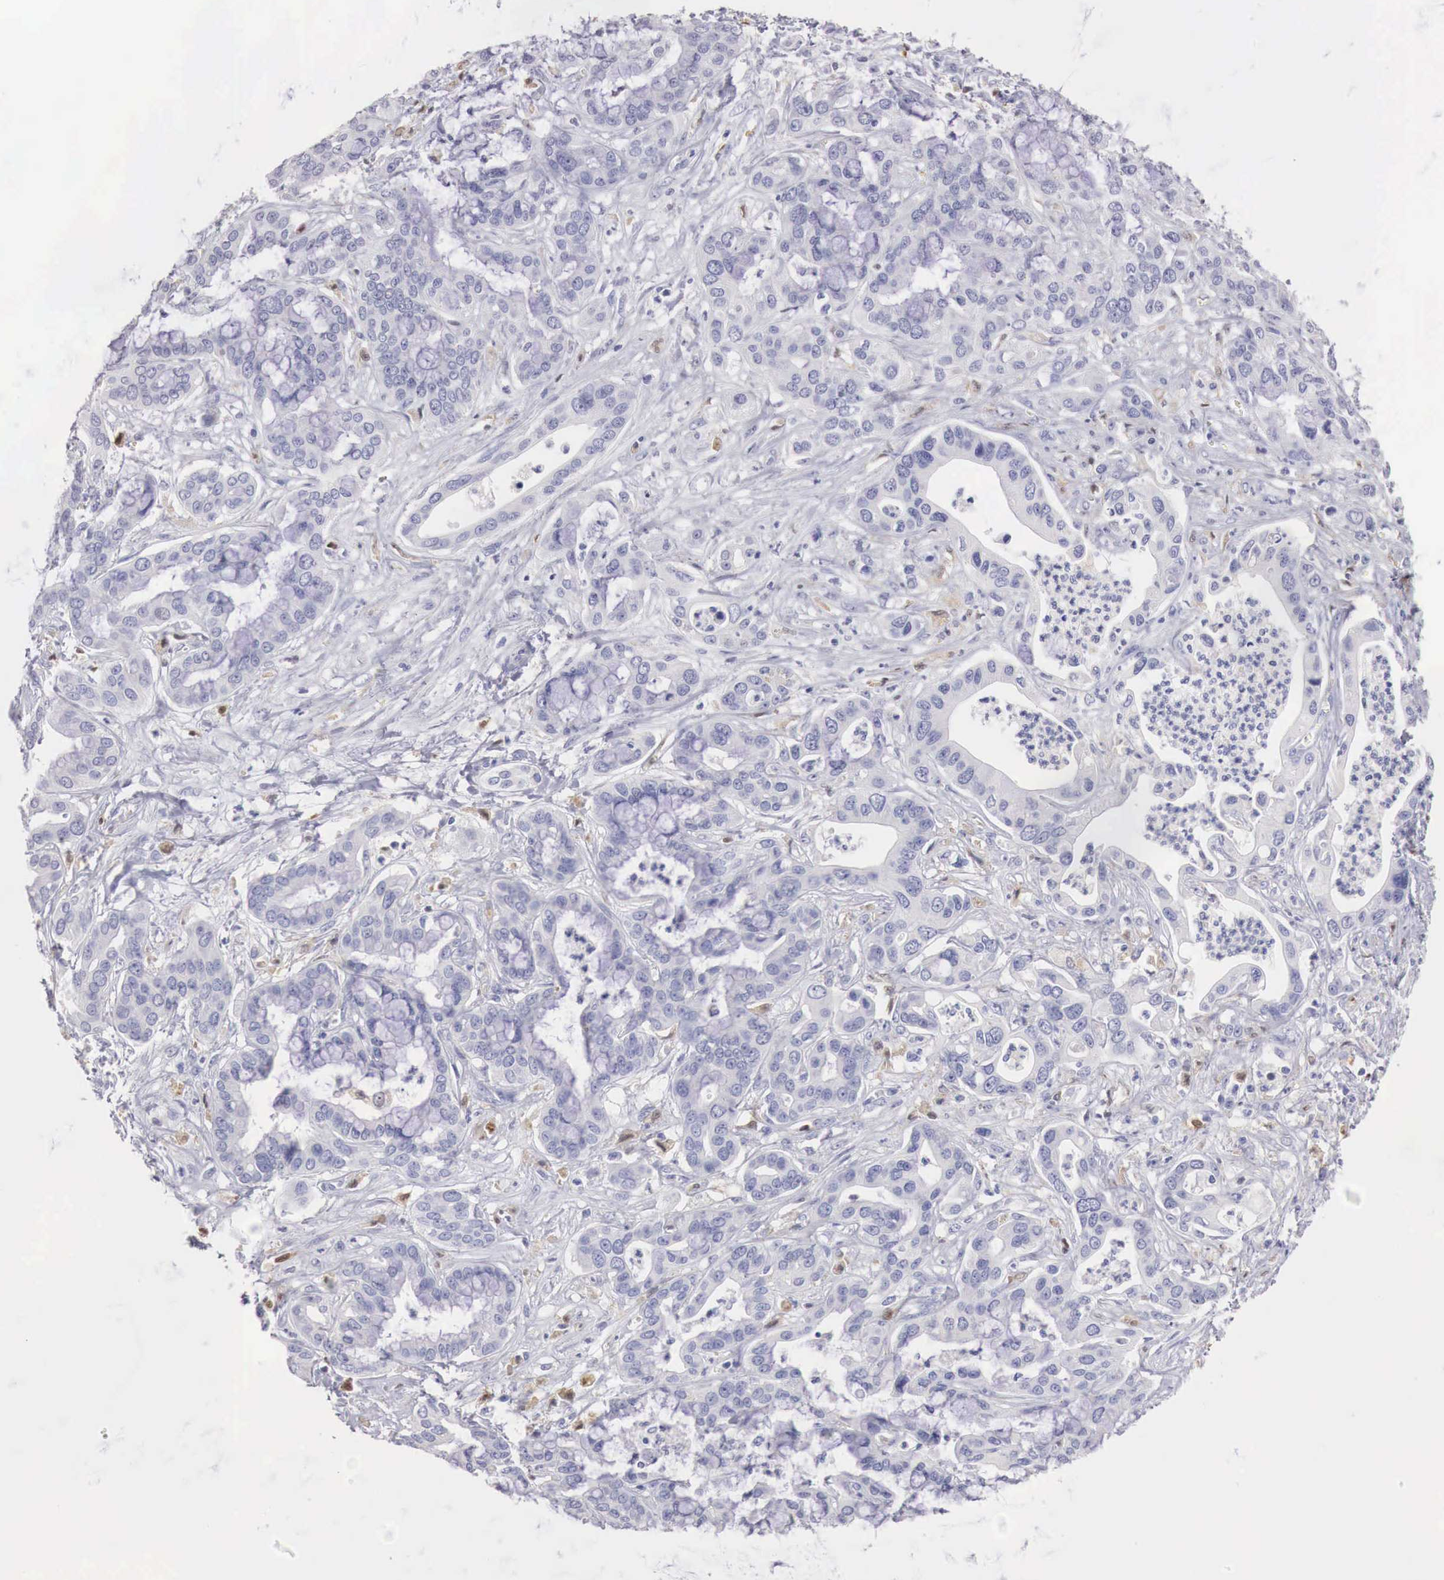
{"staining": {"intensity": "negative", "quantity": "none", "location": "none"}, "tissue": "liver cancer", "cell_type": "Tumor cells", "image_type": "cancer", "snomed": [{"axis": "morphology", "description": "Cholangiocarcinoma"}, {"axis": "topography", "description": "Liver"}], "caption": "Tumor cells are negative for protein expression in human cholangiocarcinoma (liver).", "gene": "RENBP", "patient": {"sex": "female", "age": 65}}